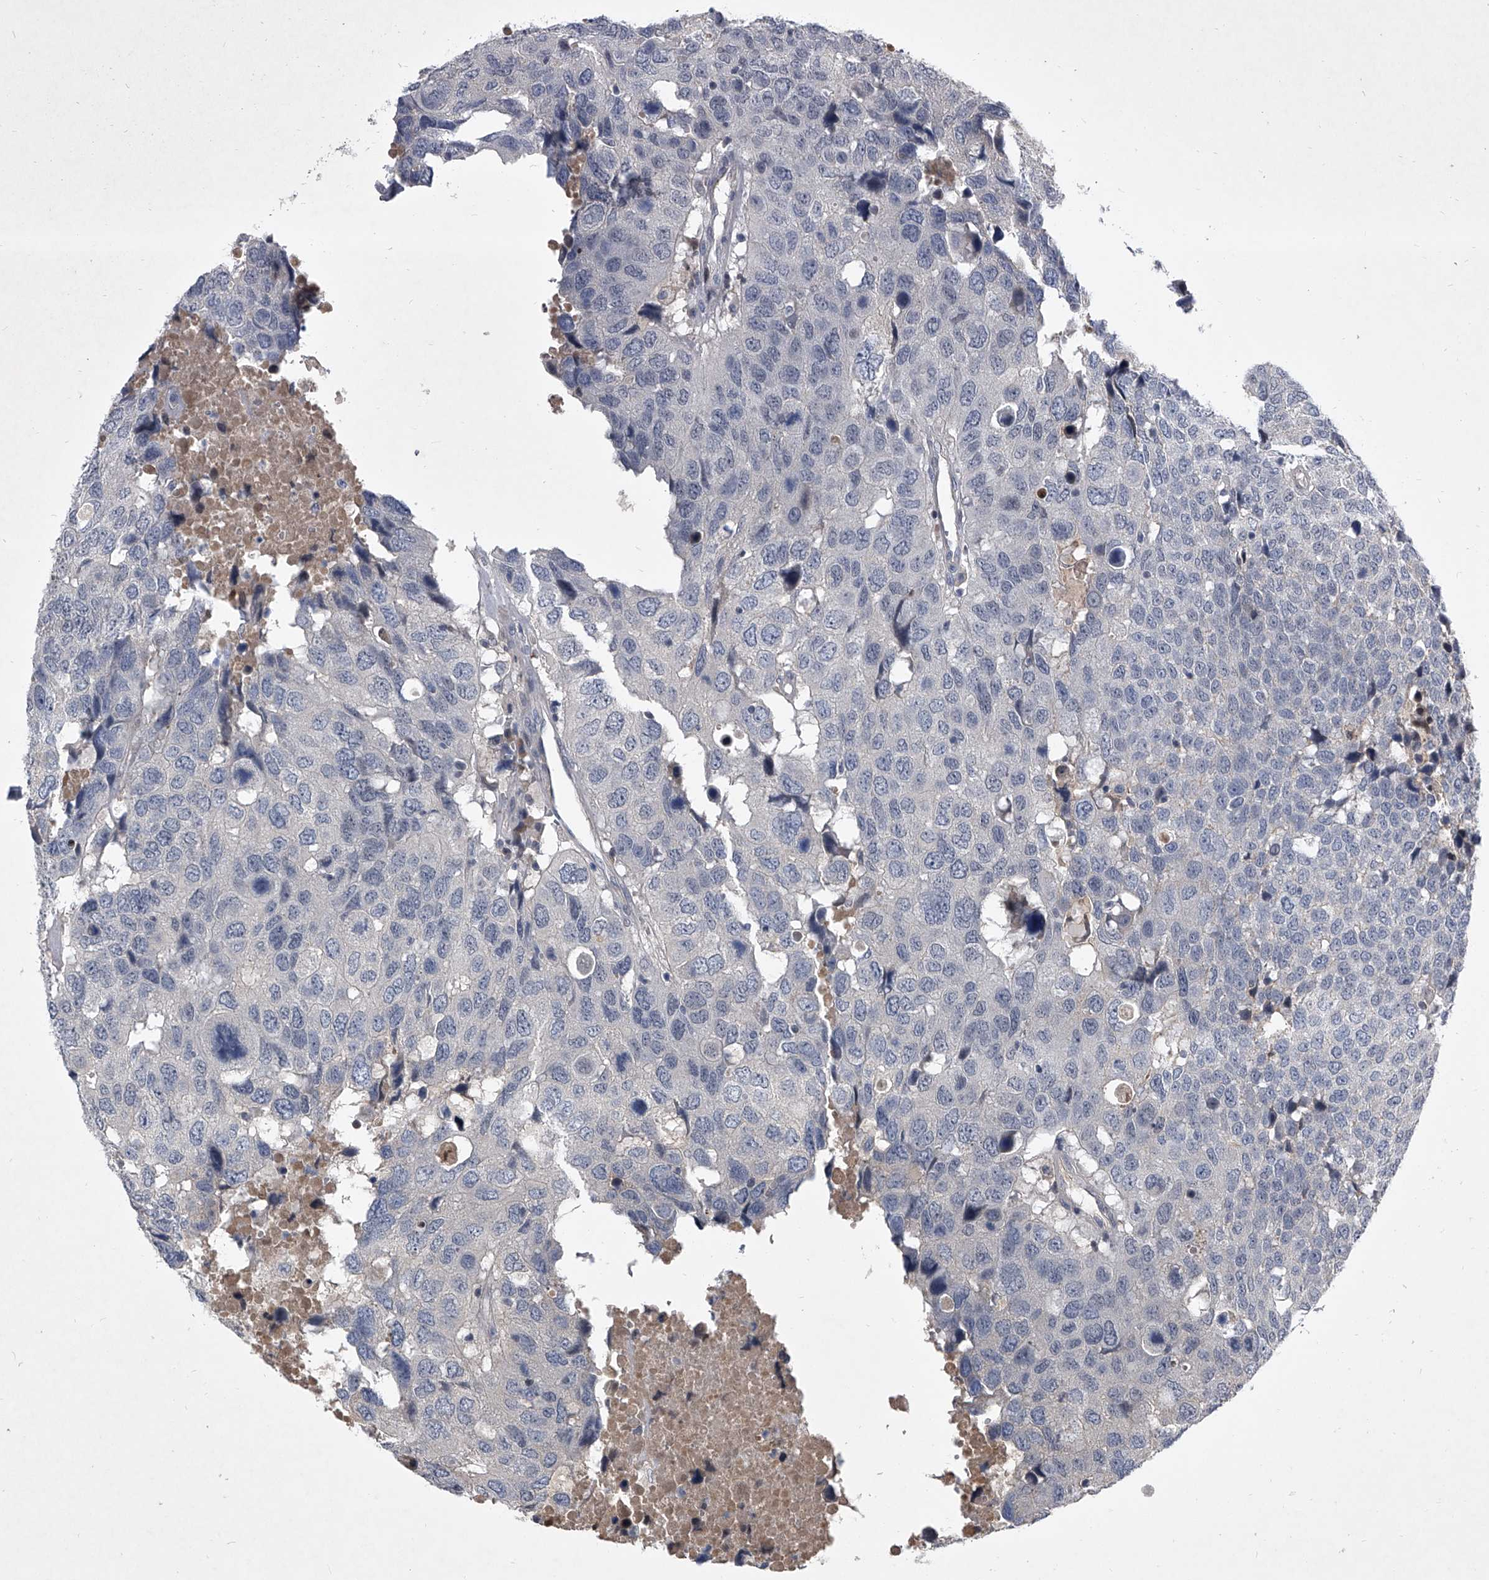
{"staining": {"intensity": "negative", "quantity": "none", "location": "none"}, "tissue": "head and neck cancer", "cell_type": "Tumor cells", "image_type": "cancer", "snomed": [{"axis": "morphology", "description": "Squamous cell carcinoma, NOS"}, {"axis": "topography", "description": "Head-Neck"}], "caption": "Squamous cell carcinoma (head and neck) was stained to show a protein in brown. There is no significant expression in tumor cells.", "gene": "ZNF76", "patient": {"sex": "male", "age": 66}}